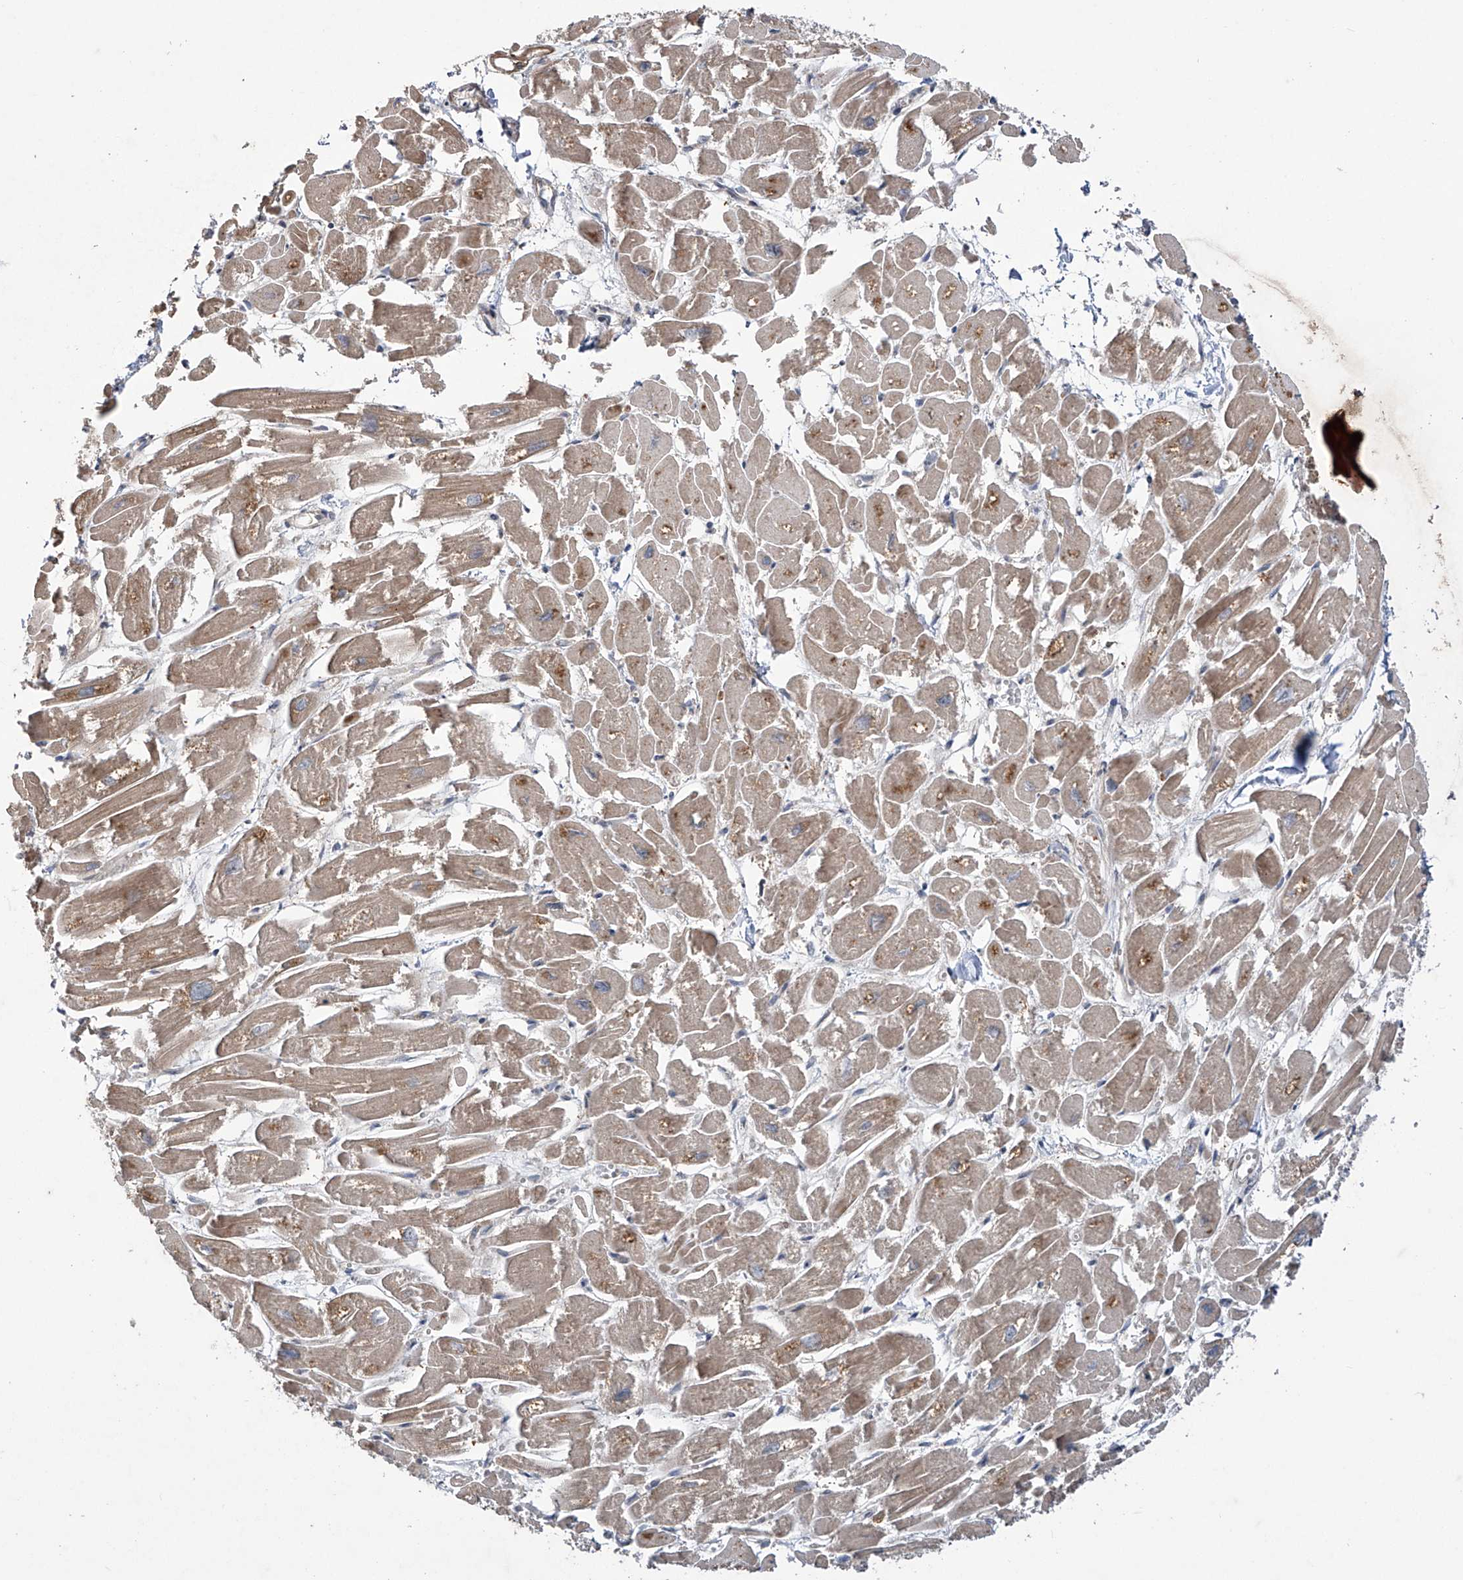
{"staining": {"intensity": "moderate", "quantity": "25%-75%", "location": "cytoplasmic/membranous"}, "tissue": "heart muscle", "cell_type": "Cardiomyocytes", "image_type": "normal", "snomed": [{"axis": "morphology", "description": "Normal tissue, NOS"}, {"axis": "topography", "description": "Heart"}], "caption": "Benign heart muscle was stained to show a protein in brown. There is medium levels of moderate cytoplasmic/membranous staining in approximately 25%-75% of cardiomyocytes. (Stains: DAB in brown, nuclei in blue, Microscopy: brightfield microscopy at high magnification).", "gene": "TRIM60", "patient": {"sex": "male", "age": 54}}